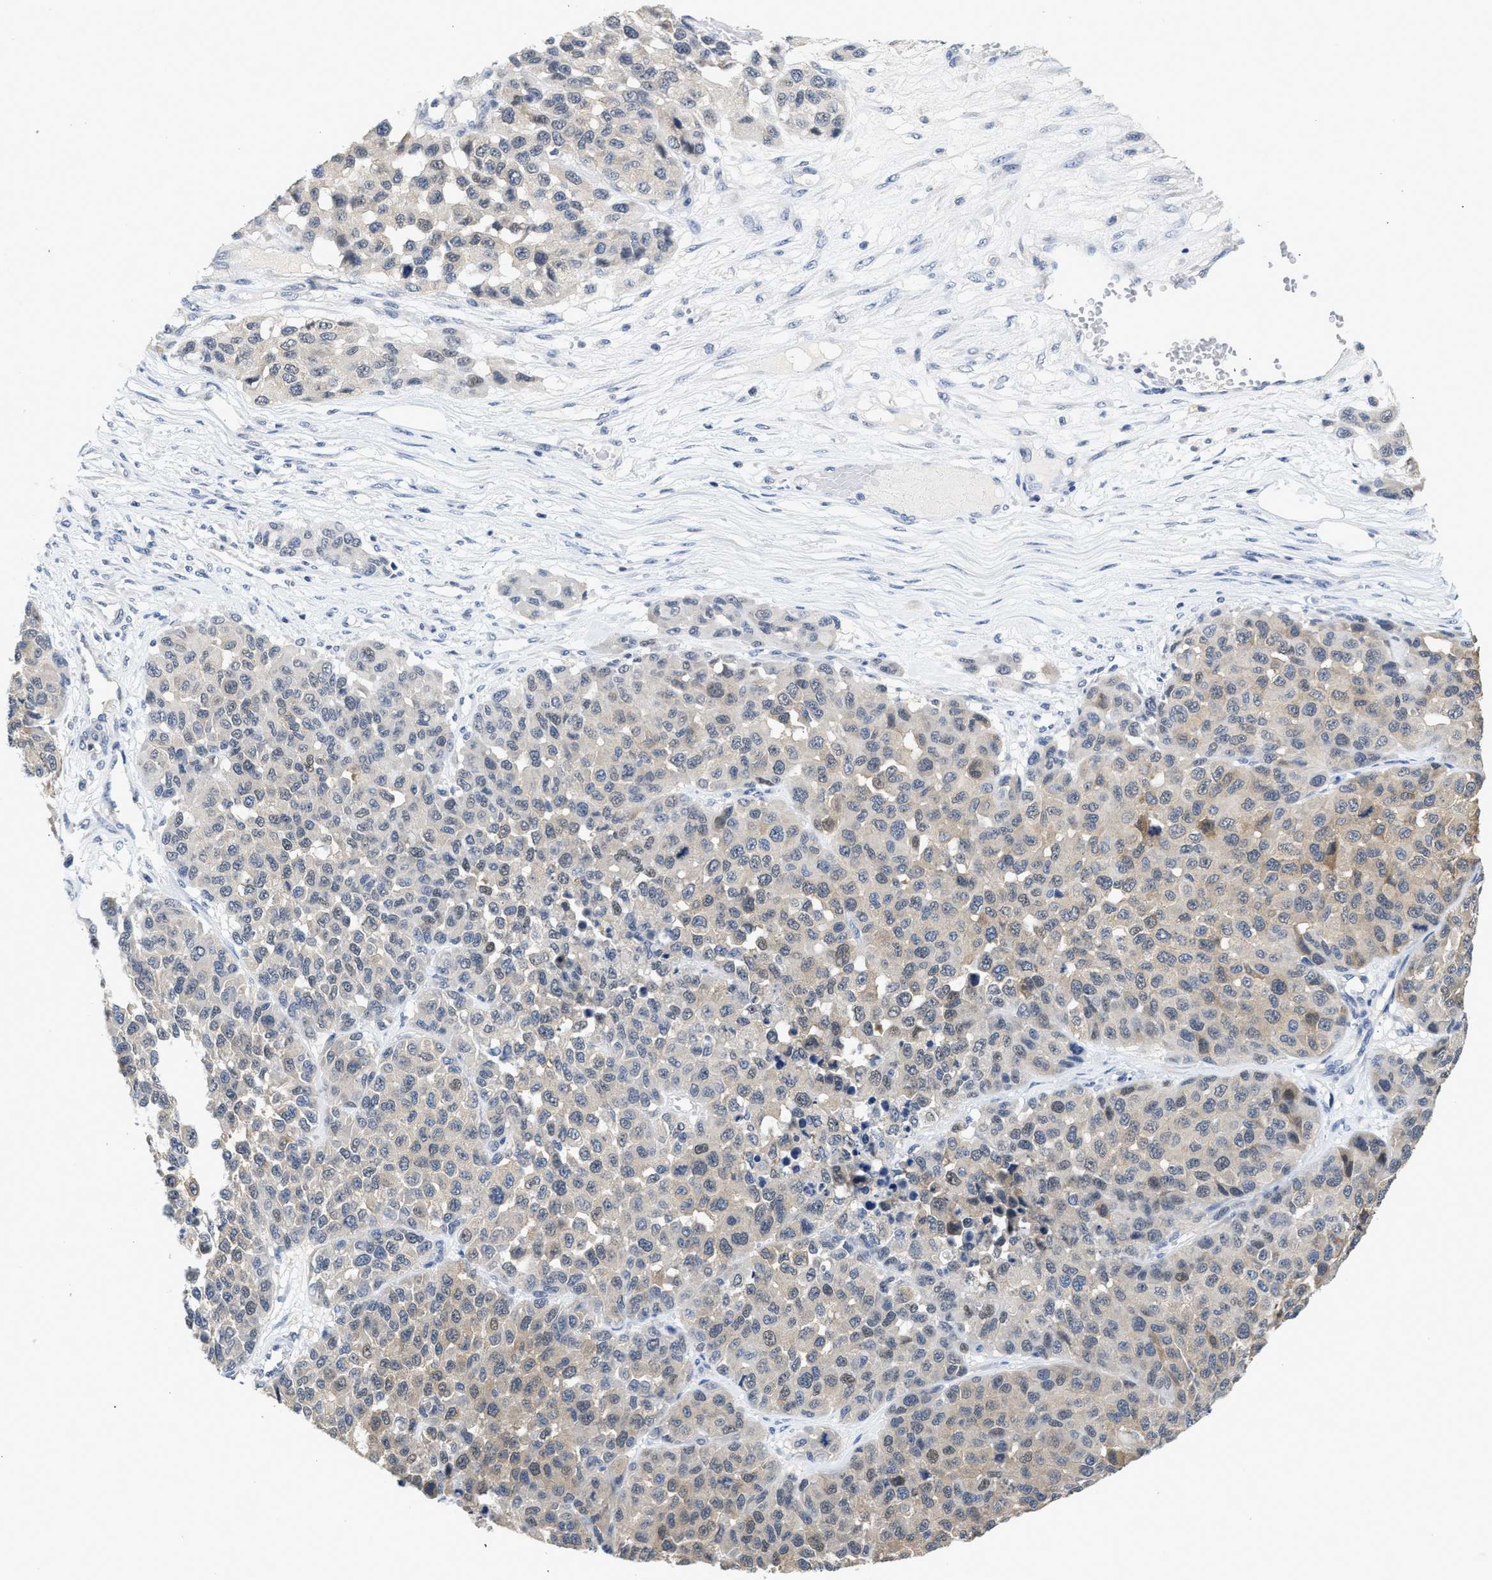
{"staining": {"intensity": "weak", "quantity": "<25%", "location": "cytoplasmic/membranous,nuclear"}, "tissue": "melanoma", "cell_type": "Tumor cells", "image_type": "cancer", "snomed": [{"axis": "morphology", "description": "Malignant melanoma, NOS"}, {"axis": "topography", "description": "Skin"}], "caption": "The micrograph demonstrates no staining of tumor cells in melanoma.", "gene": "PPM1L", "patient": {"sex": "male", "age": 62}}